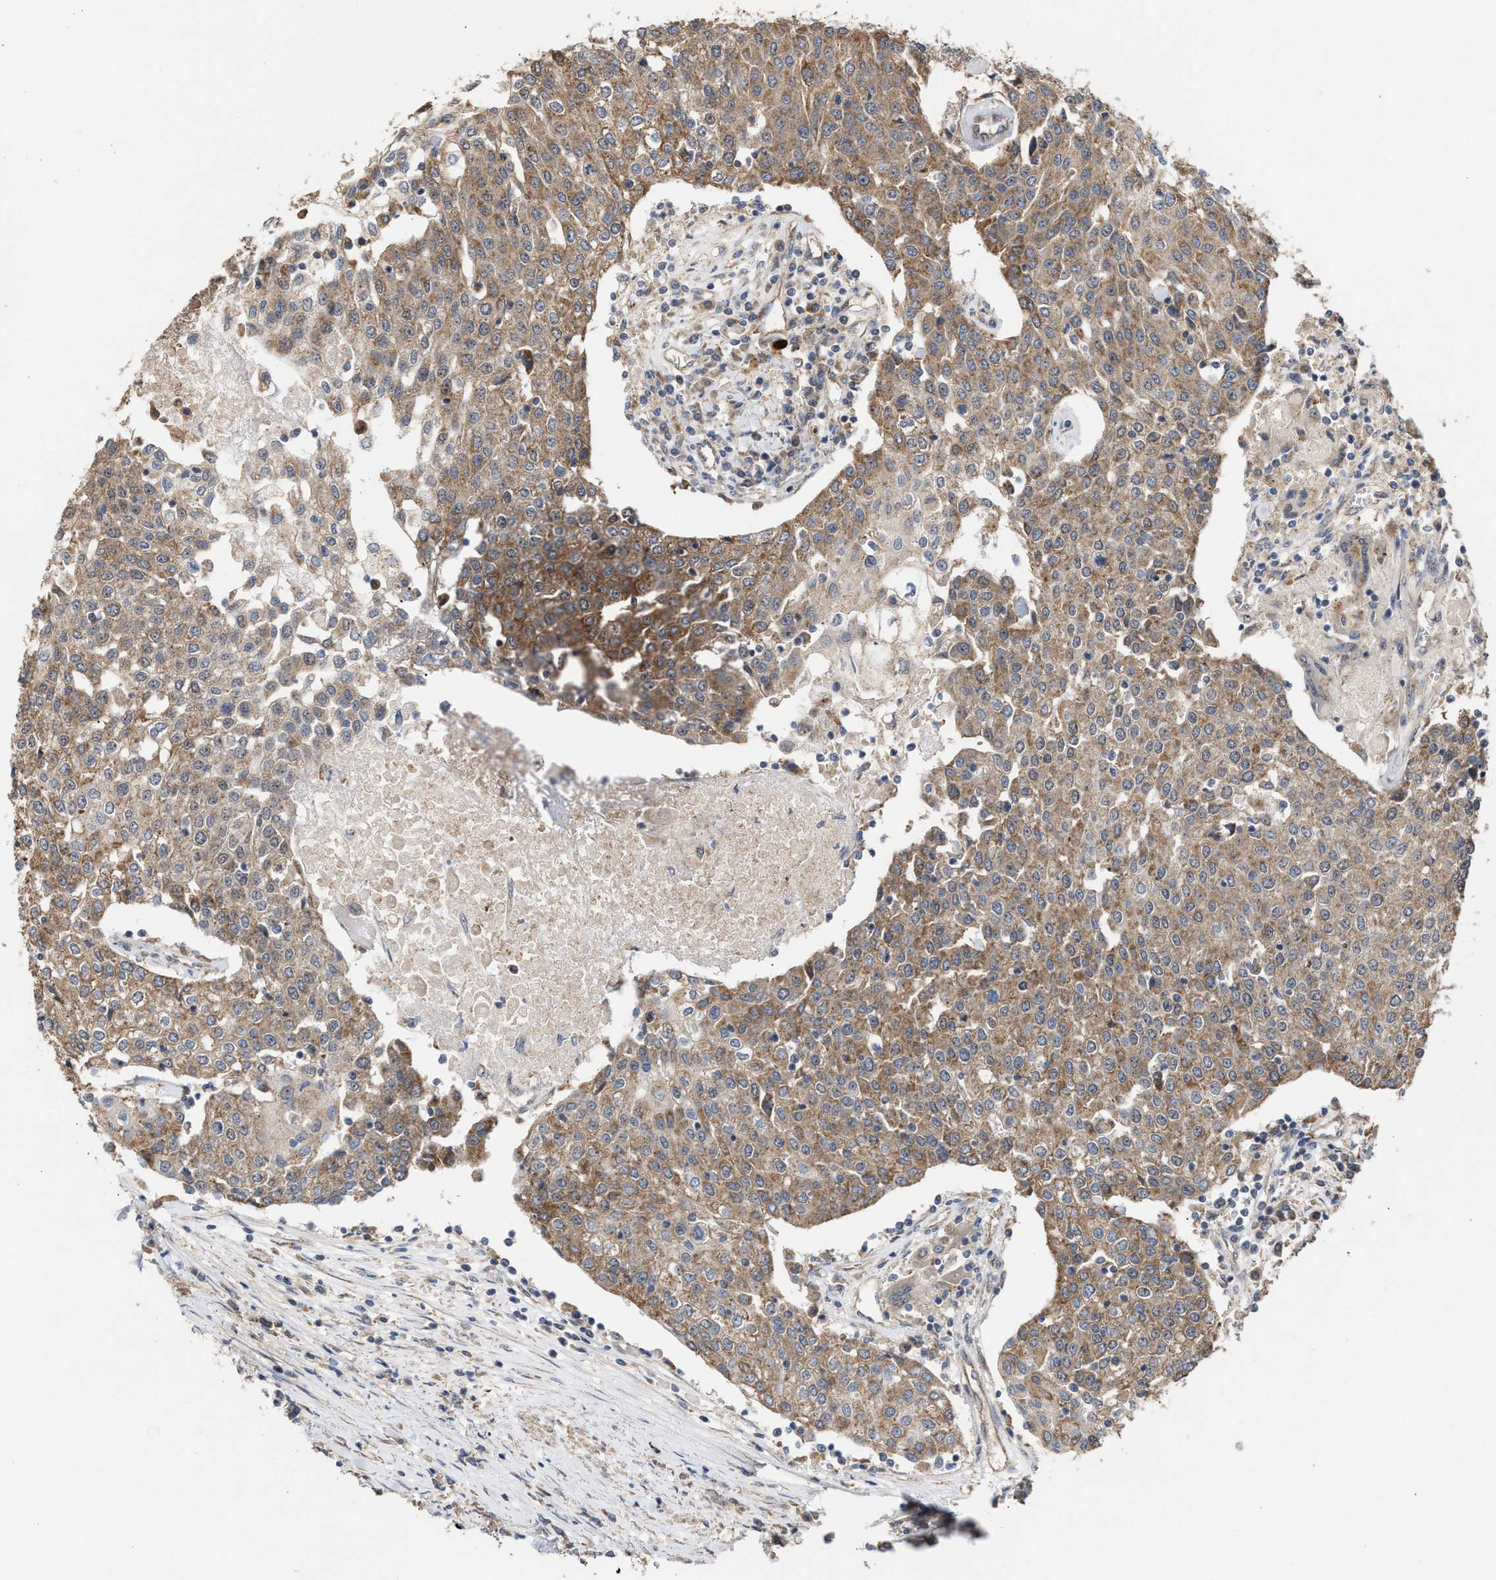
{"staining": {"intensity": "moderate", "quantity": ">75%", "location": "cytoplasmic/membranous"}, "tissue": "urothelial cancer", "cell_type": "Tumor cells", "image_type": "cancer", "snomed": [{"axis": "morphology", "description": "Urothelial carcinoma, High grade"}, {"axis": "topography", "description": "Urinary bladder"}], "caption": "Urothelial cancer was stained to show a protein in brown. There is medium levels of moderate cytoplasmic/membranous positivity in about >75% of tumor cells.", "gene": "EXOSC2", "patient": {"sex": "female", "age": 85}}